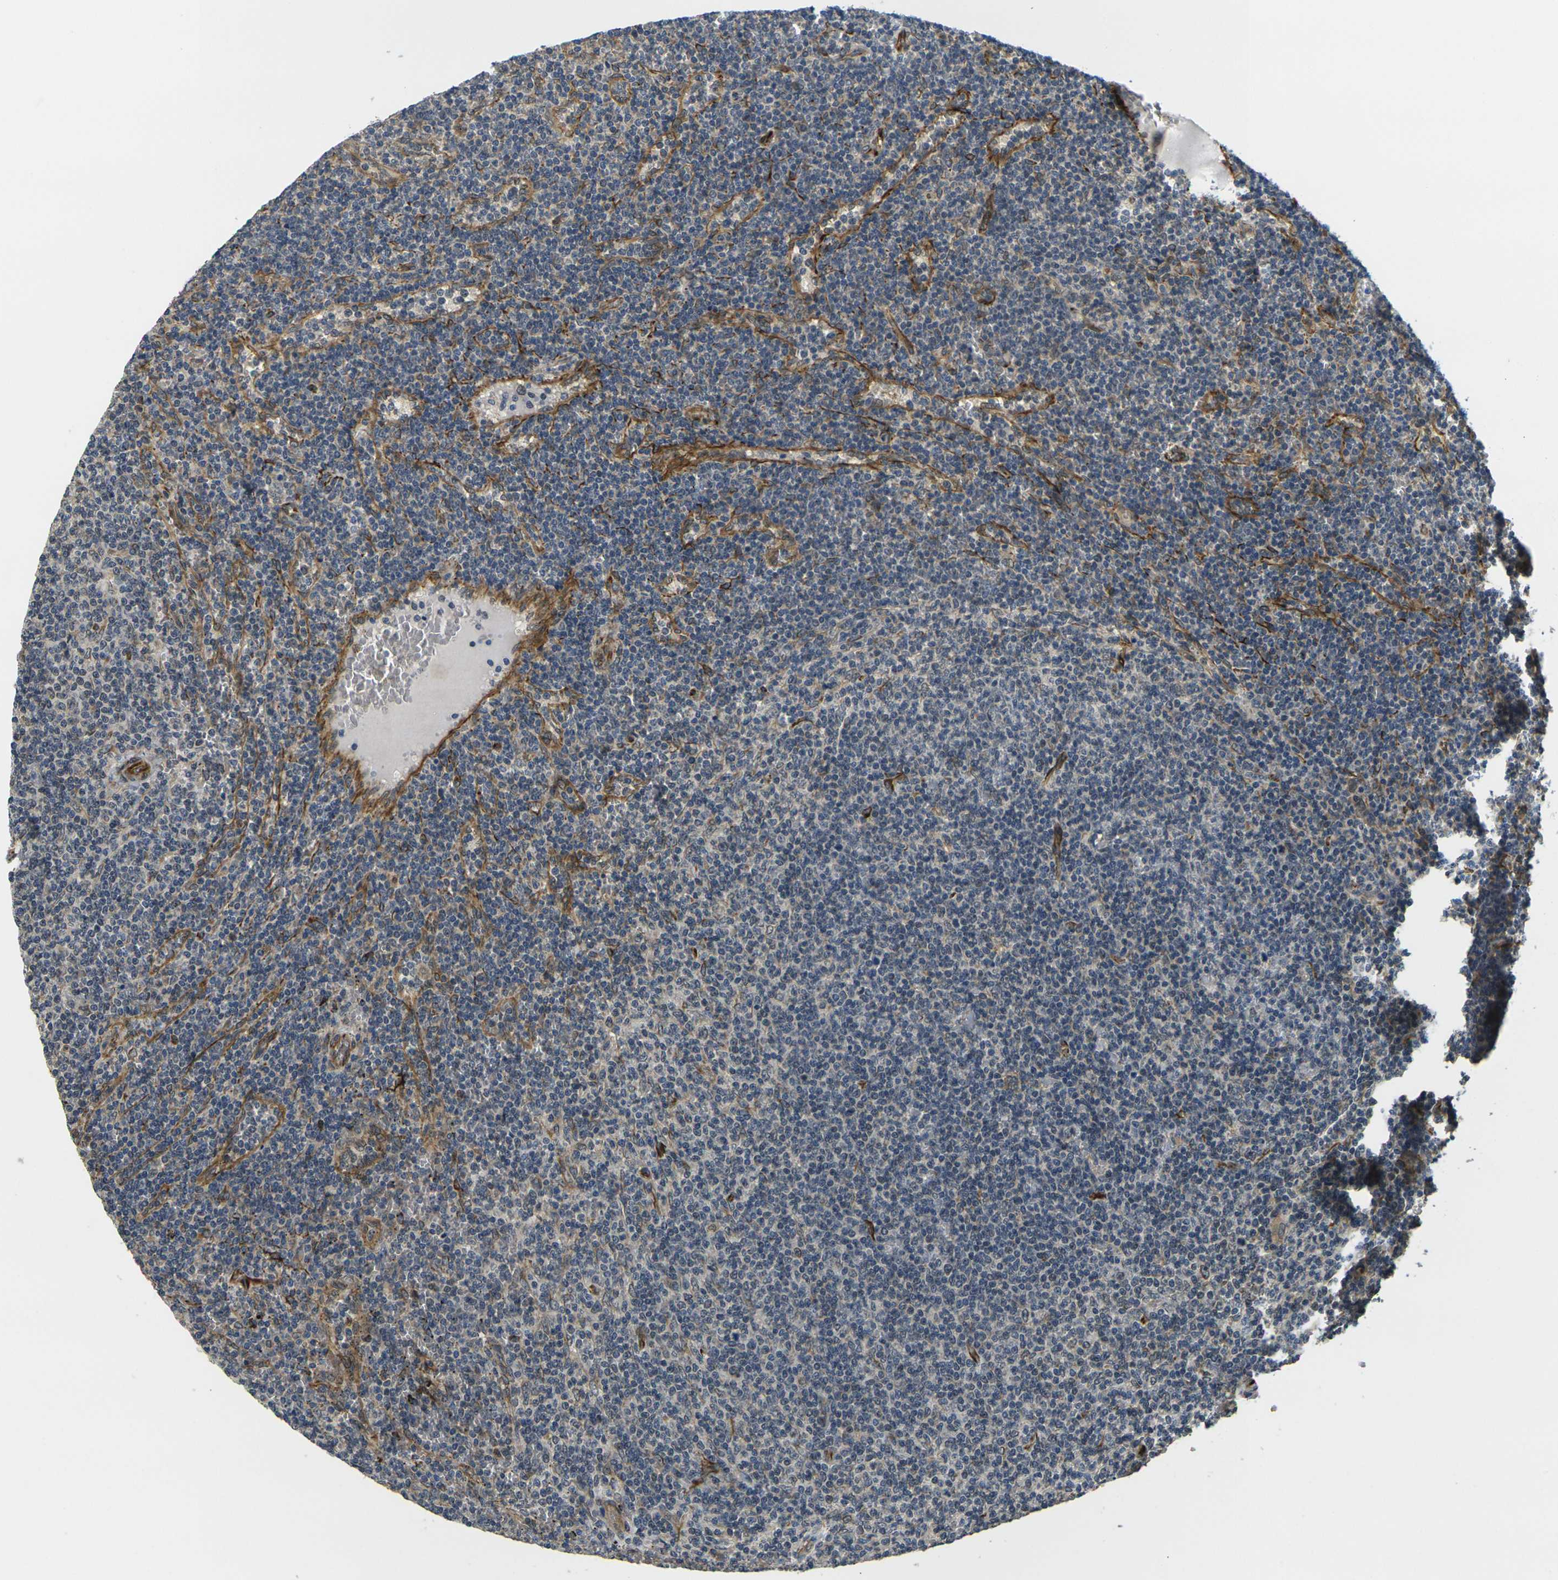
{"staining": {"intensity": "weak", "quantity": "<25%", "location": "cytoplasmic/membranous"}, "tissue": "lymphoma", "cell_type": "Tumor cells", "image_type": "cancer", "snomed": [{"axis": "morphology", "description": "Malignant lymphoma, non-Hodgkin's type, Low grade"}, {"axis": "topography", "description": "Spleen"}], "caption": "An image of human low-grade malignant lymphoma, non-Hodgkin's type is negative for staining in tumor cells. (Brightfield microscopy of DAB (3,3'-diaminobenzidine) IHC at high magnification).", "gene": "FUT11", "patient": {"sex": "female", "age": 50}}